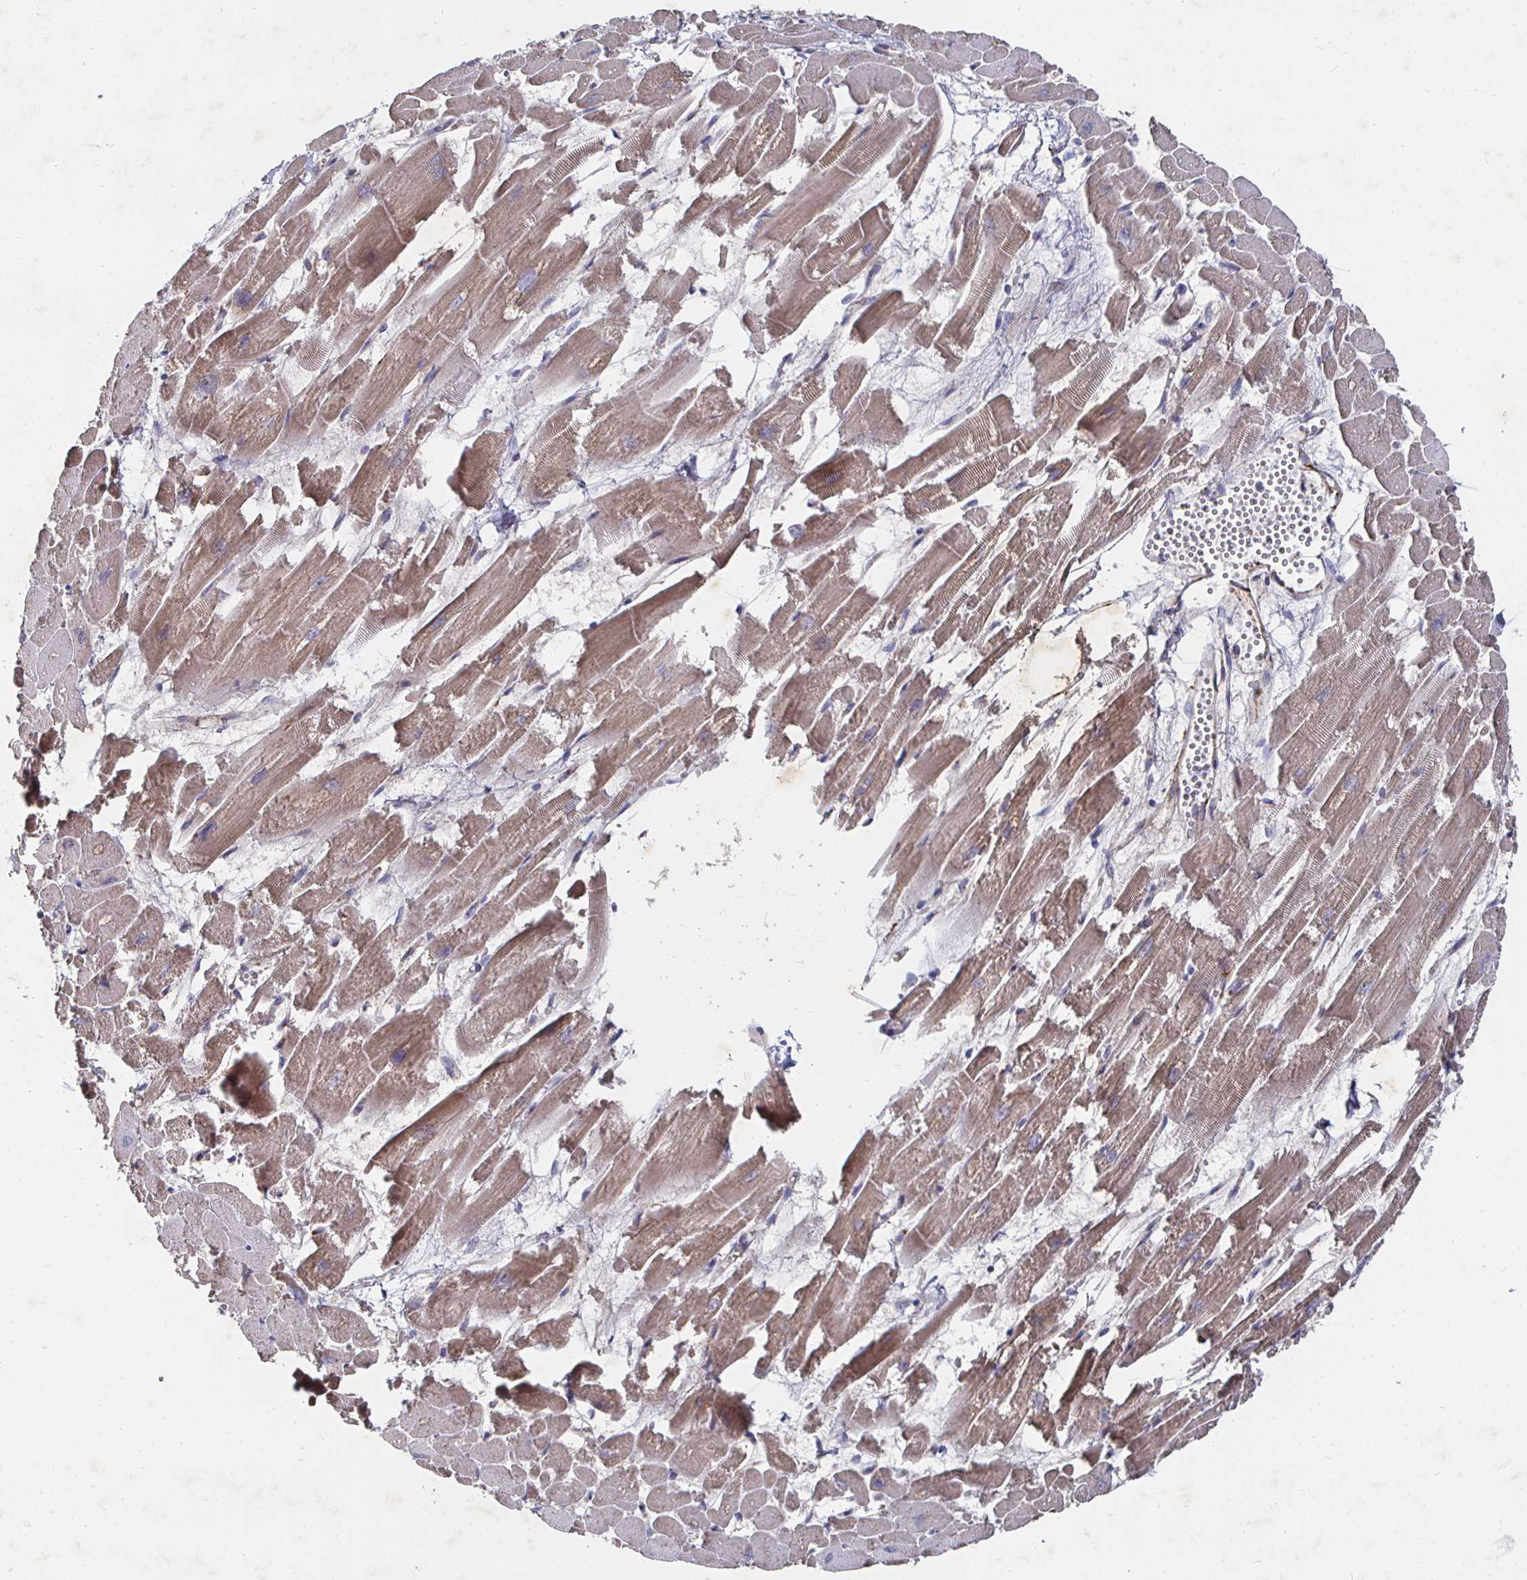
{"staining": {"intensity": "moderate", "quantity": ">75%", "location": "cytoplasmic/membranous"}, "tissue": "heart muscle", "cell_type": "Cardiomyocytes", "image_type": "normal", "snomed": [{"axis": "morphology", "description": "Normal tissue, NOS"}, {"axis": "topography", "description": "Heart"}], "caption": "Immunohistochemical staining of normal heart muscle shows >75% levels of moderate cytoplasmic/membranous protein expression in approximately >75% of cardiomyocytes. The staining is performed using DAB brown chromogen to label protein expression. The nuclei are counter-stained blue using hematoxylin.", "gene": "NRSN1", "patient": {"sex": "female", "age": 52}}